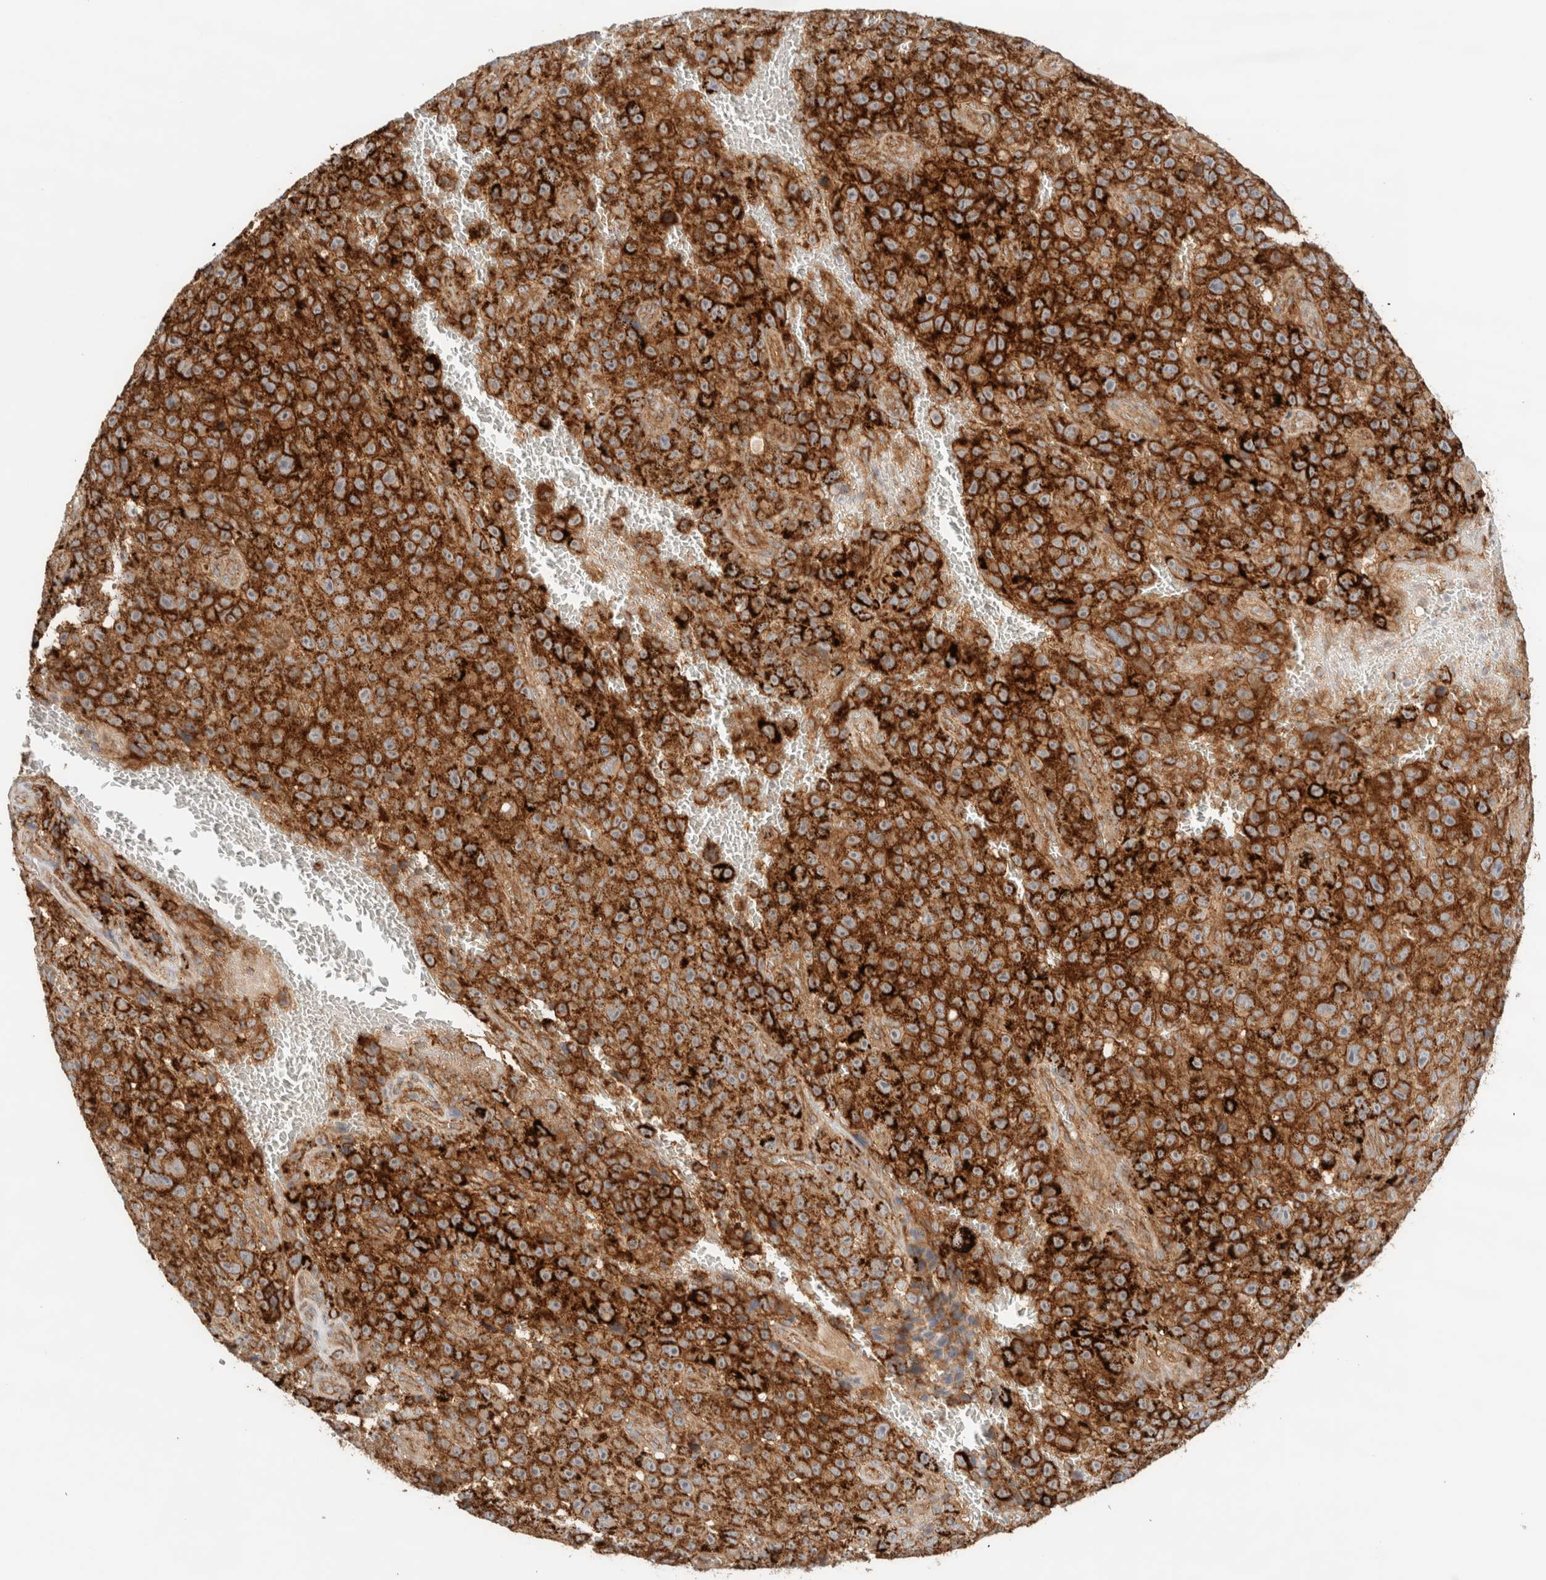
{"staining": {"intensity": "strong", "quantity": ">75%", "location": "cytoplasmic/membranous"}, "tissue": "melanoma", "cell_type": "Tumor cells", "image_type": "cancer", "snomed": [{"axis": "morphology", "description": "Malignant melanoma, NOS"}, {"axis": "topography", "description": "Skin"}], "caption": "Malignant melanoma tissue reveals strong cytoplasmic/membranous expression in approximately >75% of tumor cells, visualized by immunohistochemistry.", "gene": "MRM3", "patient": {"sex": "female", "age": 82}}